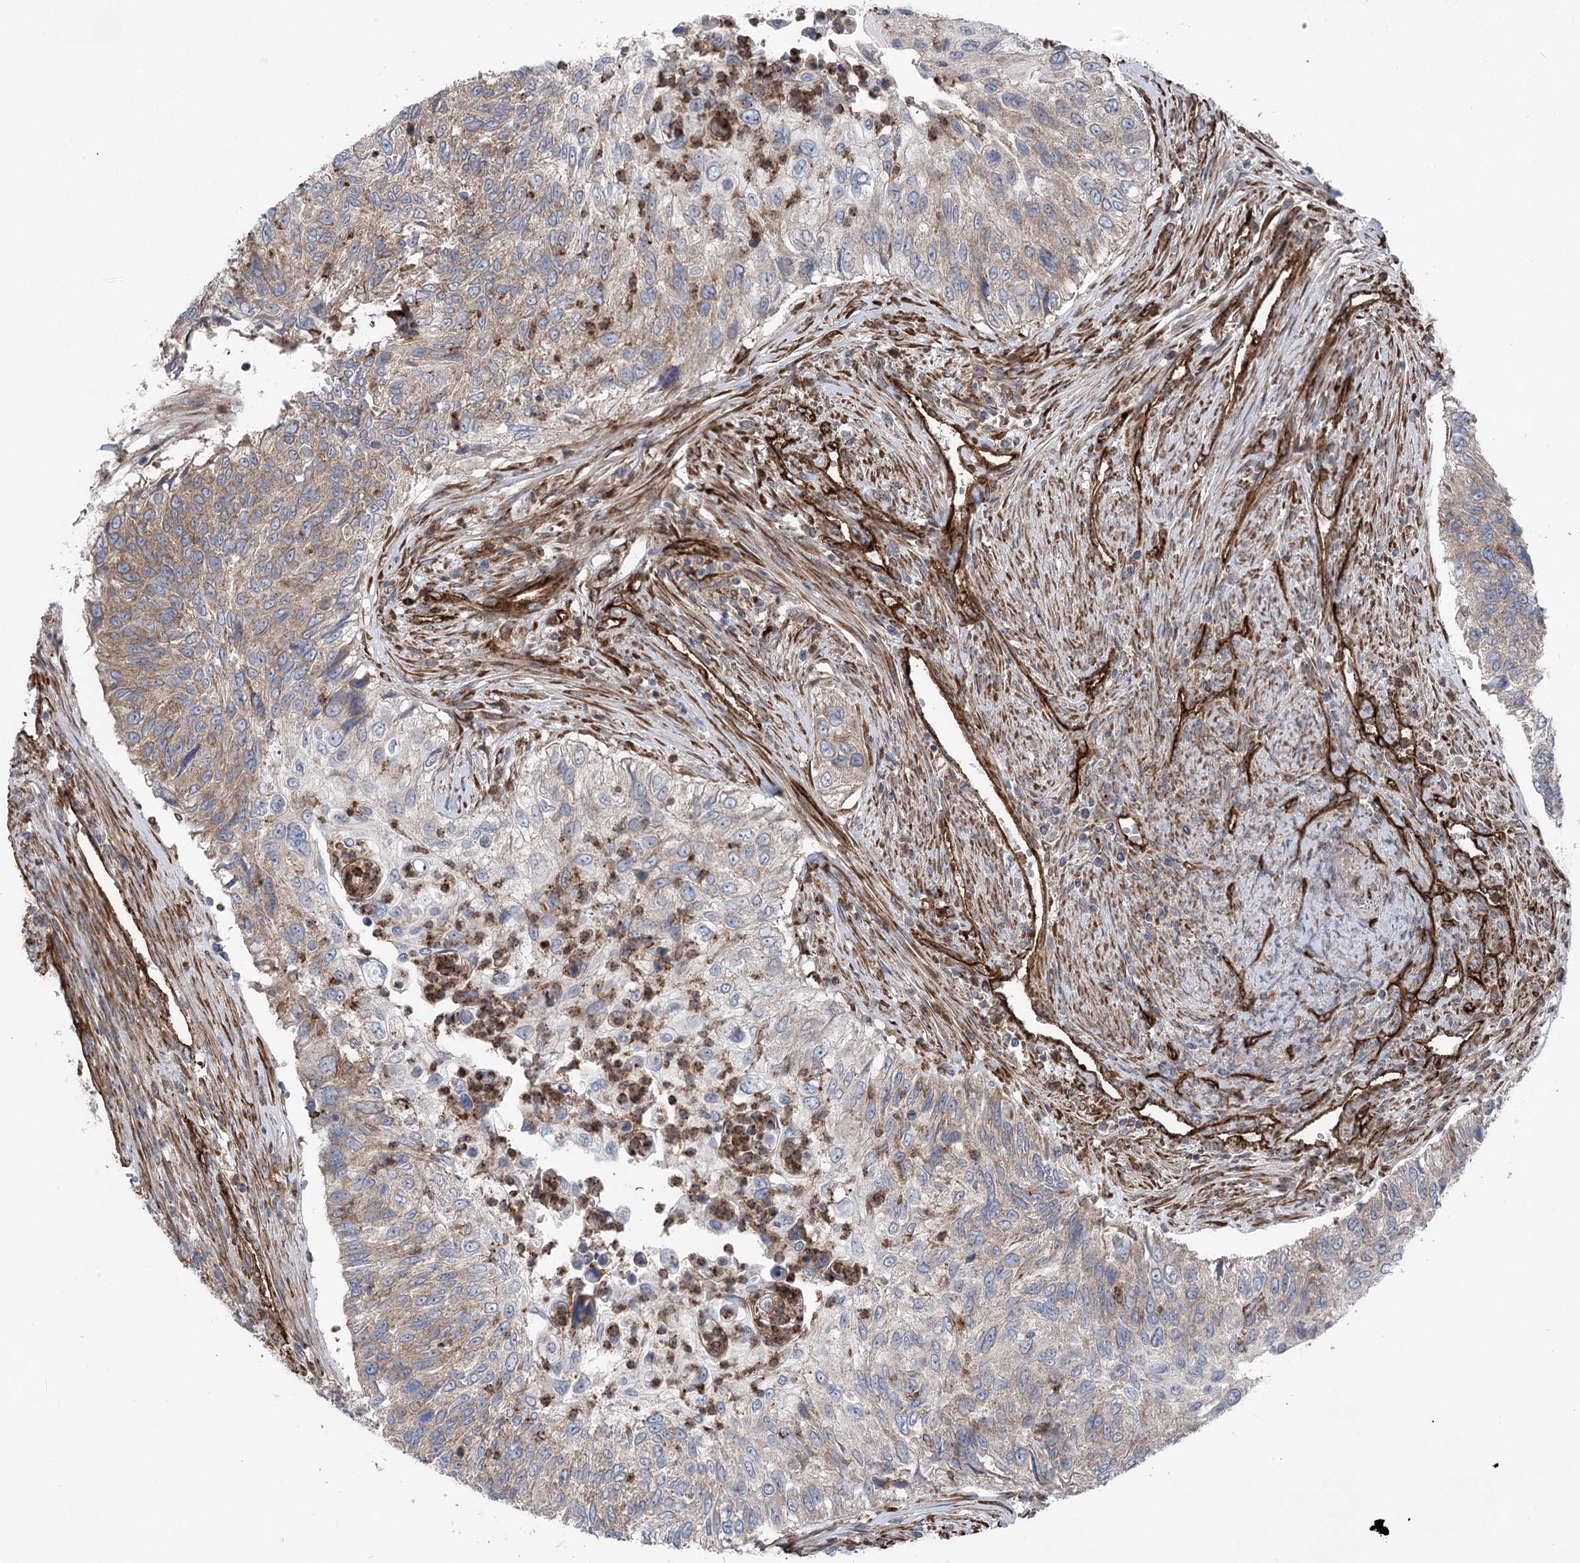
{"staining": {"intensity": "weak", "quantity": ">75%", "location": "cytoplasmic/membranous"}, "tissue": "urothelial cancer", "cell_type": "Tumor cells", "image_type": "cancer", "snomed": [{"axis": "morphology", "description": "Urothelial carcinoma, High grade"}, {"axis": "topography", "description": "Urinary bladder"}], "caption": "DAB (3,3'-diaminobenzidine) immunohistochemical staining of urothelial carcinoma (high-grade) reveals weak cytoplasmic/membranous protein expression in about >75% of tumor cells.", "gene": "MTPAP", "patient": {"sex": "female", "age": 60}}